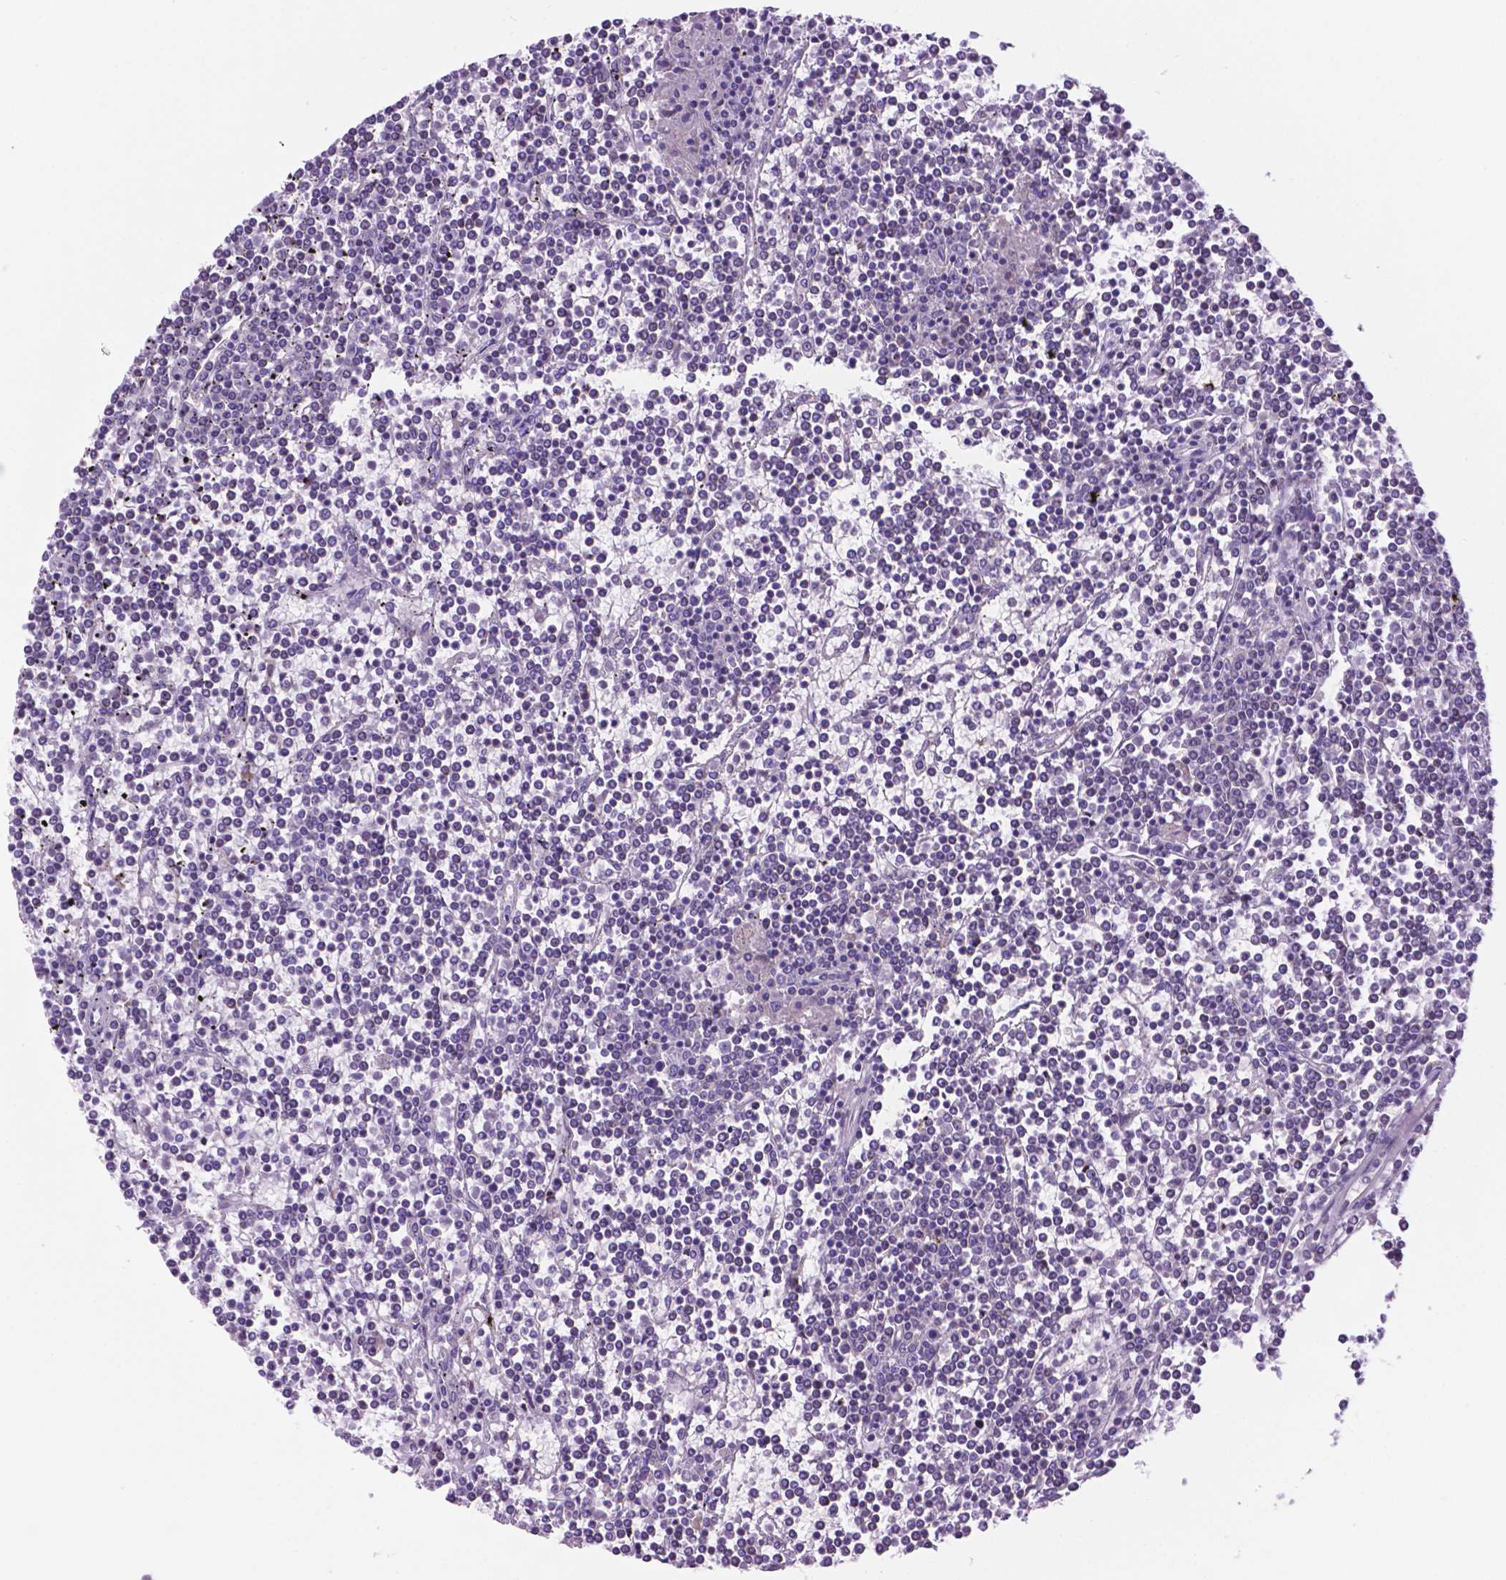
{"staining": {"intensity": "negative", "quantity": "none", "location": "none"}, "tissue": "lymphoma", "cell_type": "Tumor cells", "image_type": "cancer", "snomed": [{"axis": "morphology", "description": "Malignant lymphoma, non-Hodgkin's type, Low grade"}, {"axis": "topography", "description": "Spleen"}], "caption": "Lymphoma was stained to show a protein in brown. There is no significant staining in tumor cells. The staining is performed using DAB (3,3'-diaminobenzidine) brown chromogen with nuclei counter-stained in using hematoxylin.", "gene": "TMEM121B", "patient": {"sex": "female", "age": 19}}